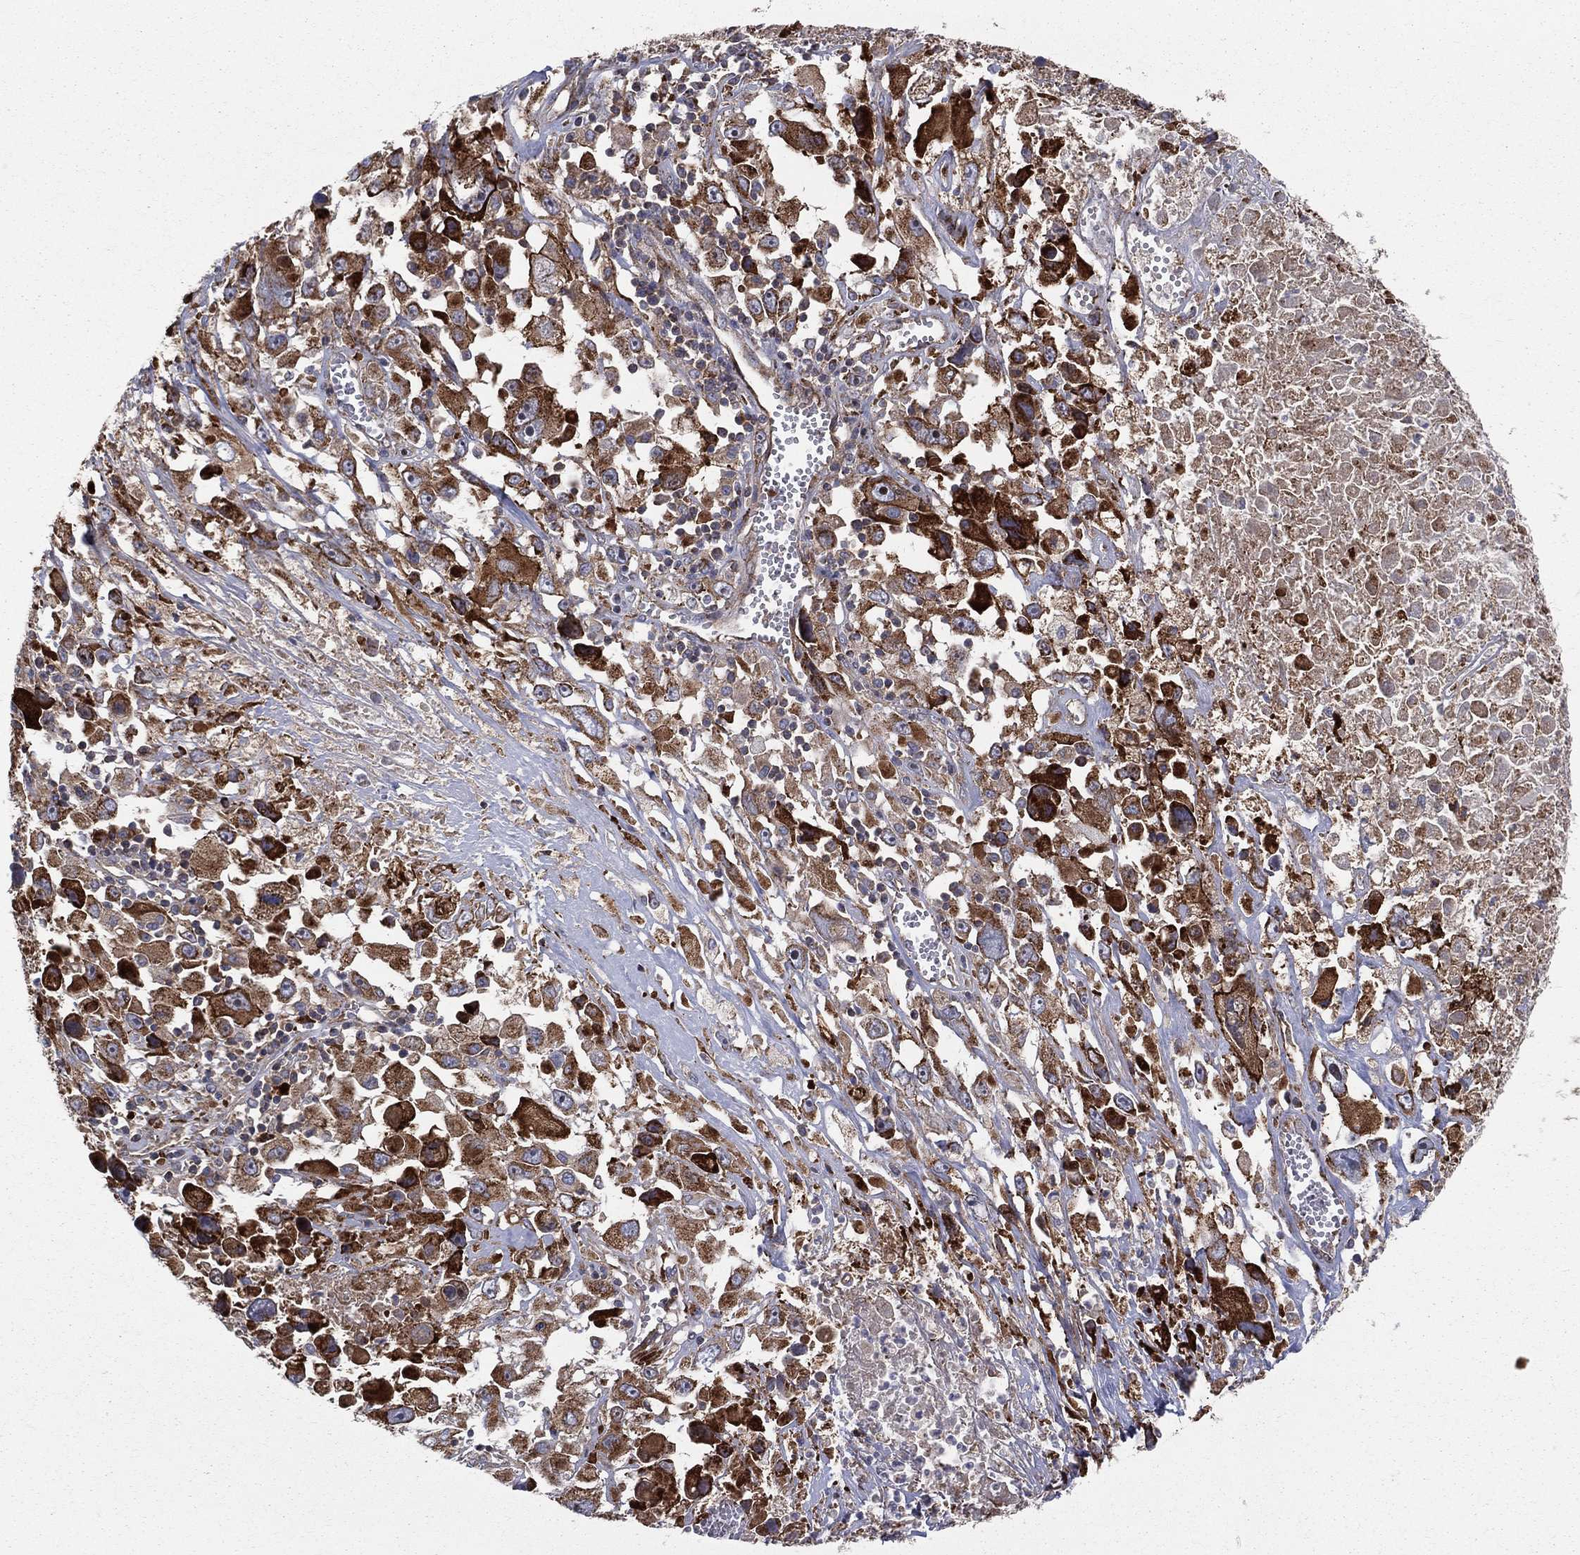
{"staining": {"intensity": "strong", "quantity": ">75%", "location": "cytoplasmic/membranous"}, "tissue": "melanoma", "cell_type": "Tumor cells", "image_type": "cancer", "snomed": [{"axis": "morphology", "description": "Malignant melanoma, Metastatic site"}, {"axis": "topography", "description": "Soft tissue"}], "caption": "IHC of human melanoma demonstrates high levels of strong cytoplasmic/membranous expression in approximately >75% of tumor cells.", "gene": "MIX23", "patient": {"sex": "male", "age": 50}}